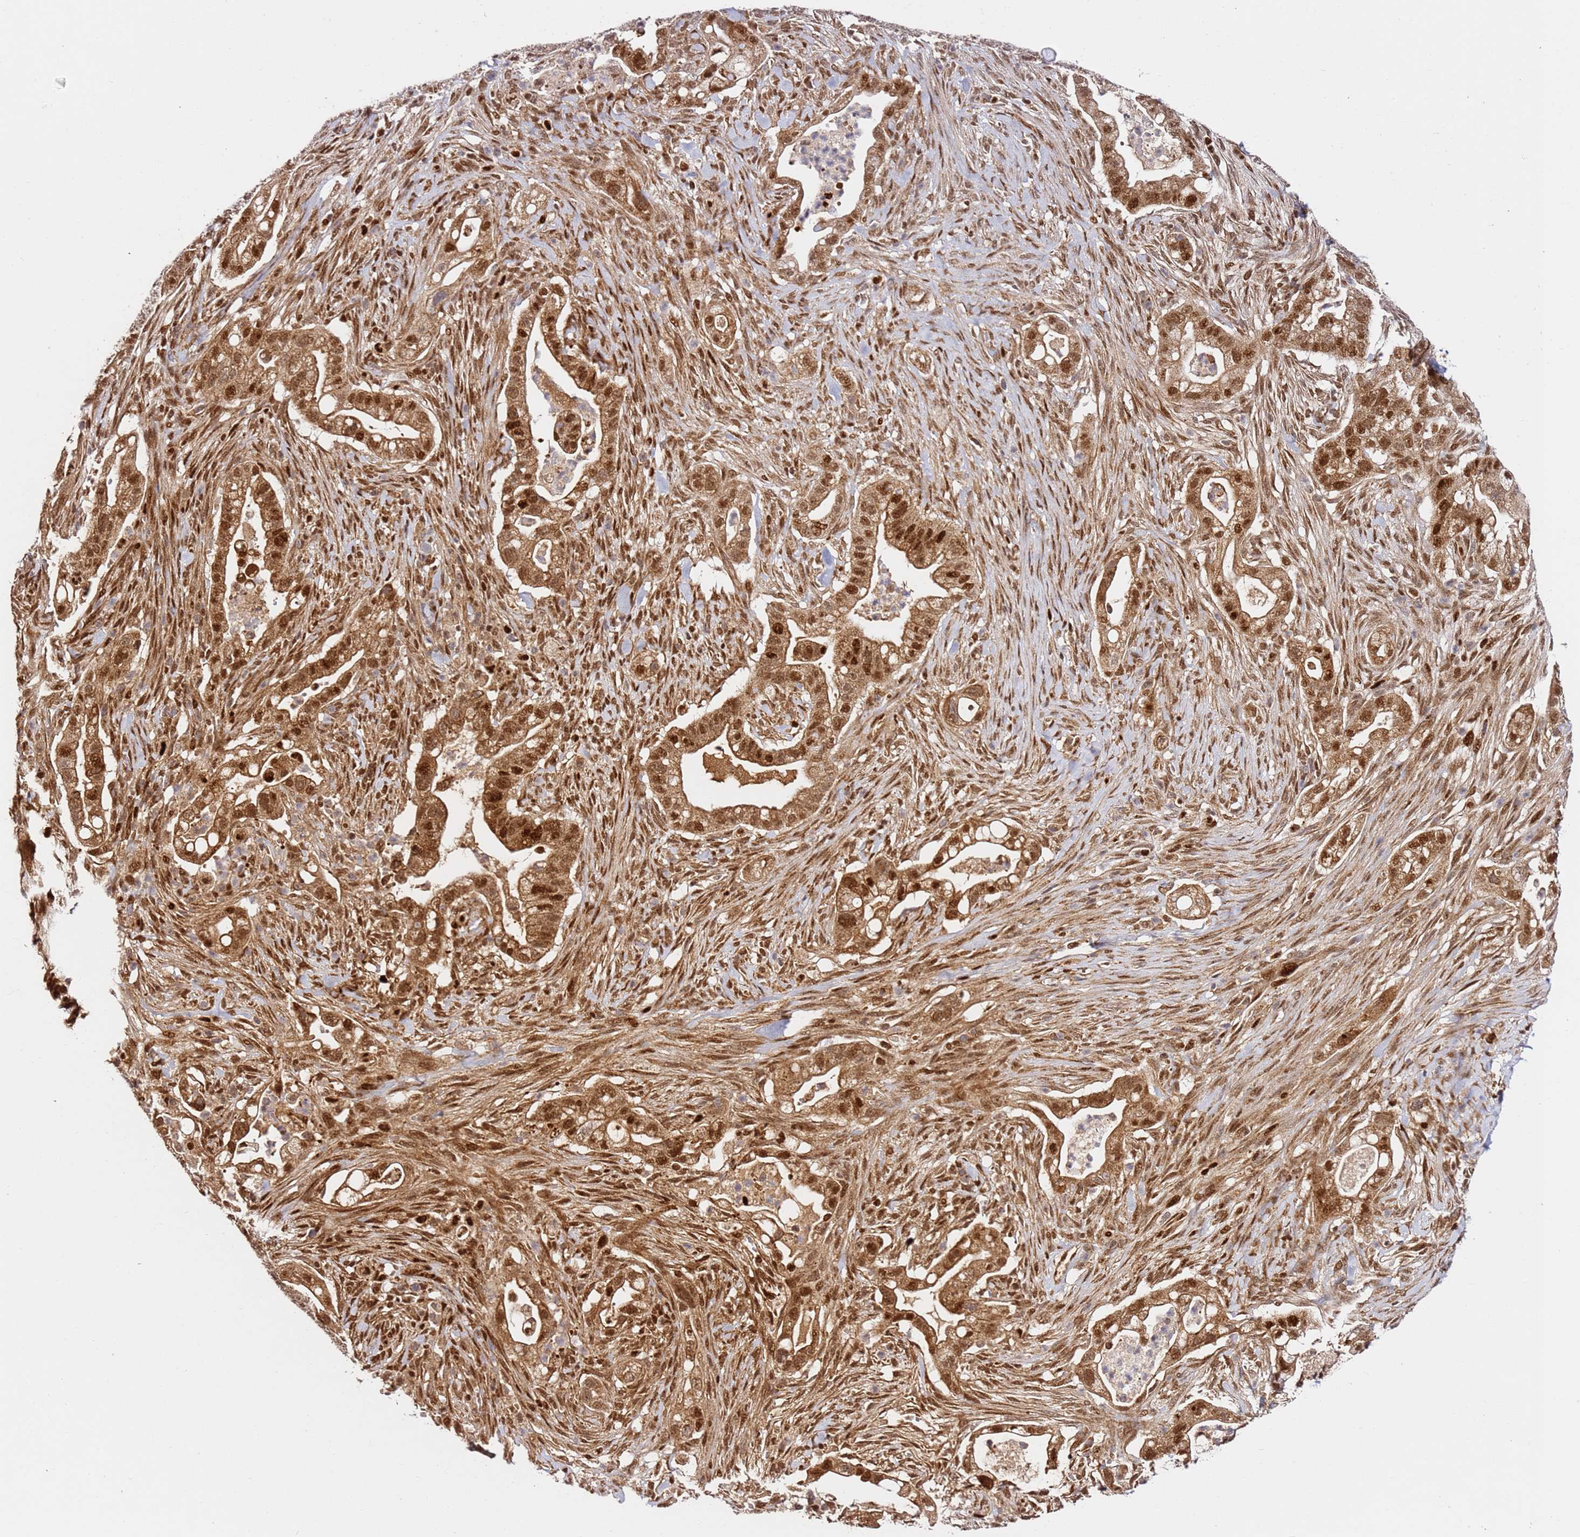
{"staining": {"intensity": "strong", "quantity": ">75%", "location": "cytoplasmic/membranous,nuclear"}, "tissue": "pancreatic cancer", "cell_type": "Tumor cells", "image_type": "cancer", "snomed": [{"axis": "morphology", "description": "Adenocarcinoma, NOS"}, {"axis": "topography", "description": "Pancreas"}], "caption": "Protein expression by immunohistochemistry demonstrates strong cytoplasmic/membranous and nuclear staining in approximately >75% of tumor cells in pancreatic cancer.", "gene": "SMOX", "patient": {"sex": "male", "age": 44}}